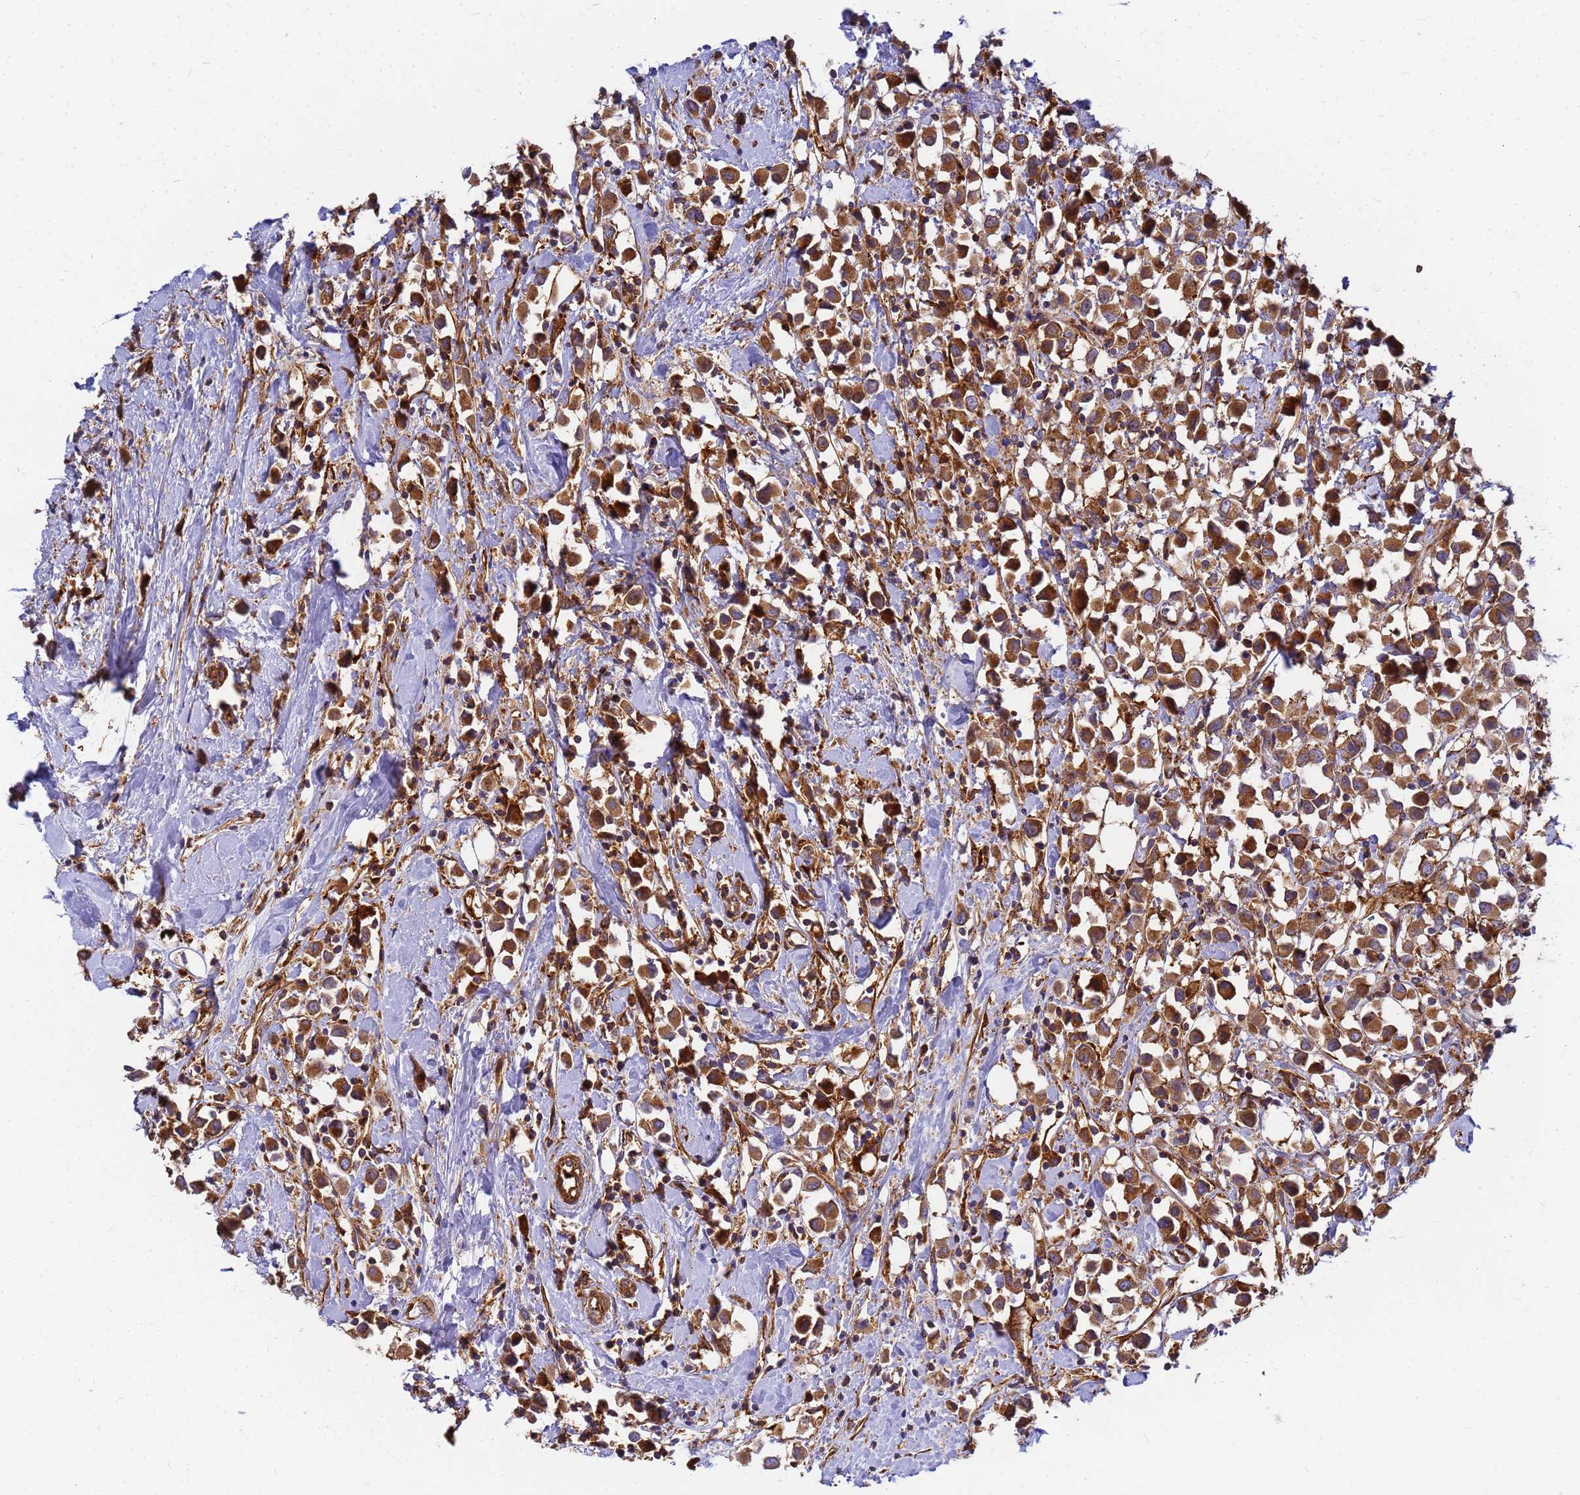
{"staining": {"intensity": "moderate", "quantity": ">75%", "location": "cytoplasmic/membranous"}, "tissue": "breast cancer", "cell_type": "Tumor cells", "image_type": "cancer", "snomed": [{"axis": "morphology", "description": "Duct carcinoma"}, {"axis": "topography", "description": "Breast"}], "caption": "Brown immunohistochemical staining in breast cancer (invasive ductal carcinoma) shows moderate cytoplasmic/membranous staining in approximately >75% of tumor cells. (Stains: DAB in brown, nuclei in blue, Microscopy: brightfield microscopy at high magnification).", "gene": "C2CD5", "patient": {"sex": "female", "age": 61}}